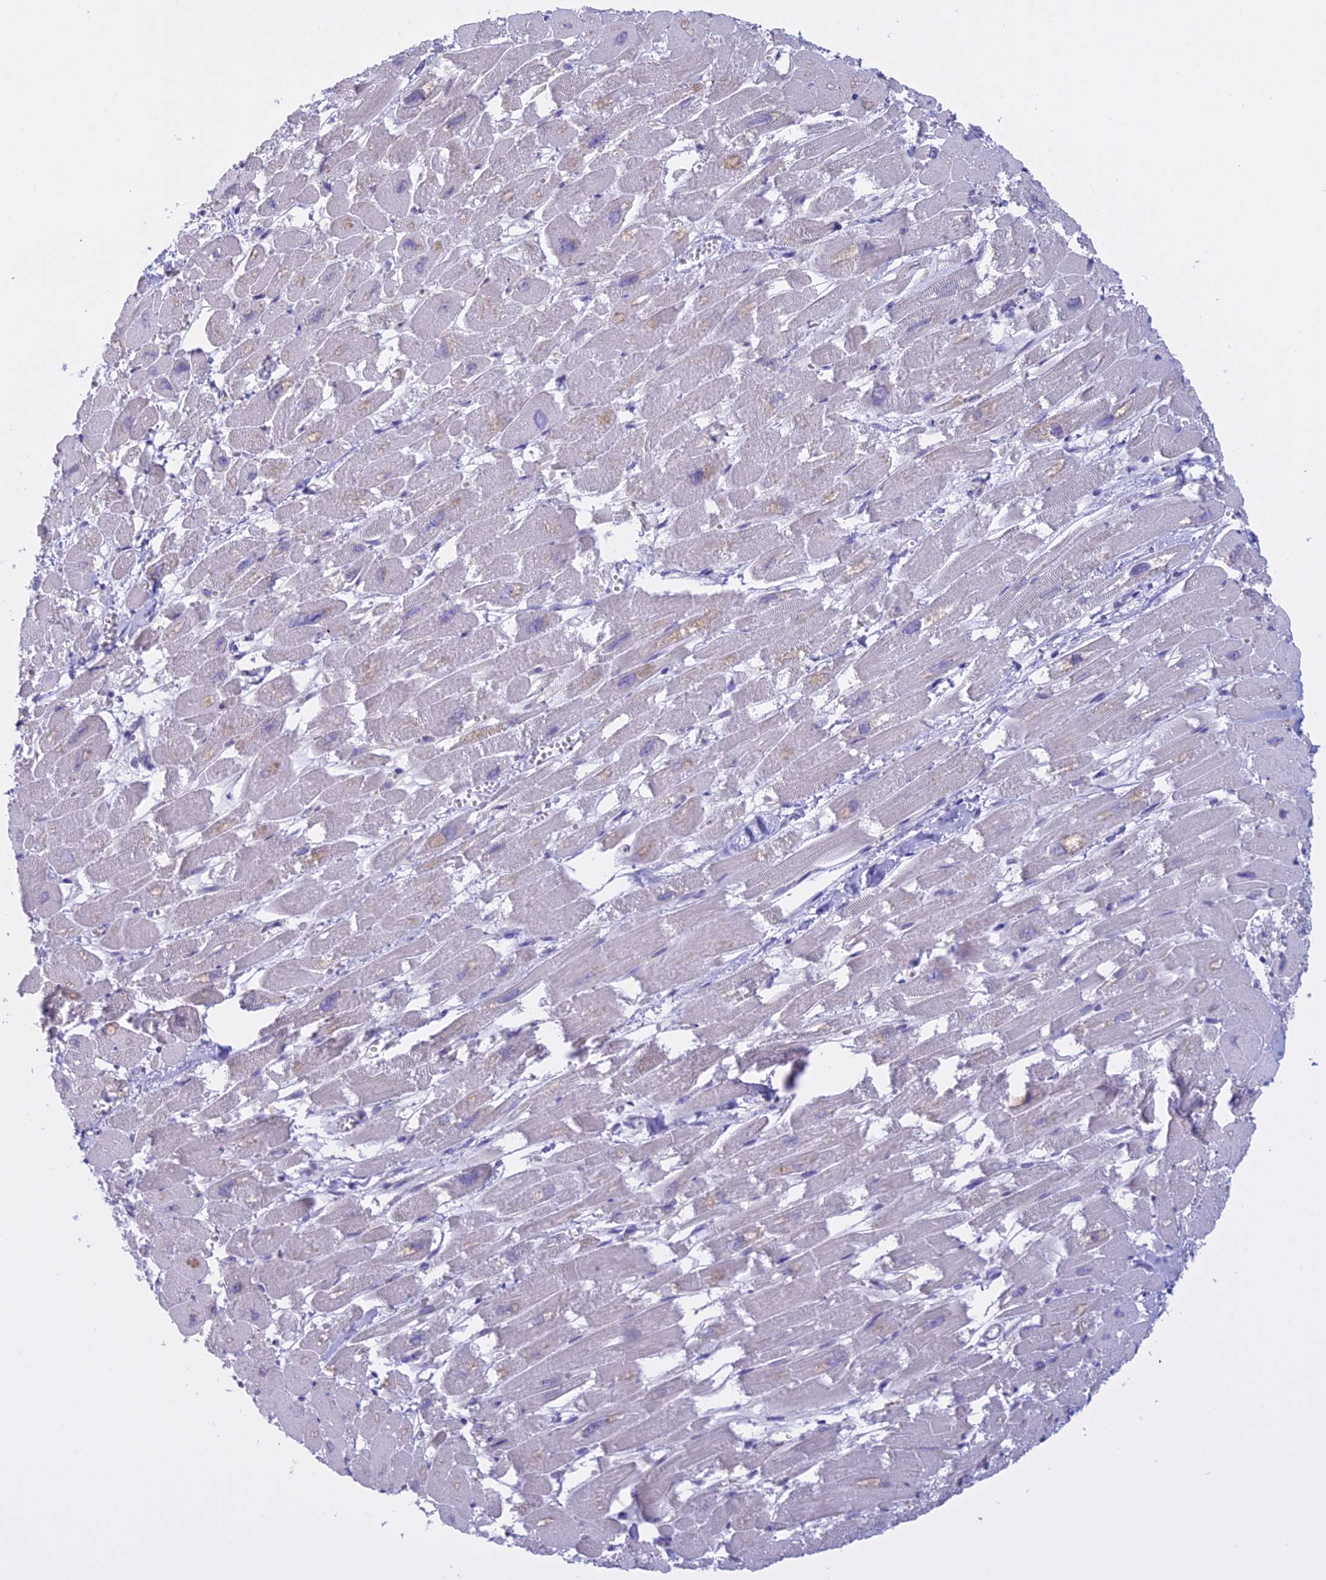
{"staining": {"intensity": "weak", "quantity": "25%-75%", "location": "cytoplasmic/membranous"}, "tissue": "heart muscle", "cell_type": "Cardiomyocytes", "image_type": "normal", "snomed": [{"axis": "morphology", "description": "Normal tissue, NOS"}, {"axis": "topography", "description": "Heart"}], "caption": "Immunohistochemical staining of benign human heart muscle exhibits weak cytoplasmic/membranous protein positivity in about 25%-75% of cardiomyocytes. (DAB IHC with brightfield microscopy, high magnification).", "gene": "LHFPL2", "patient": {"sex": "male", "age": 54}}